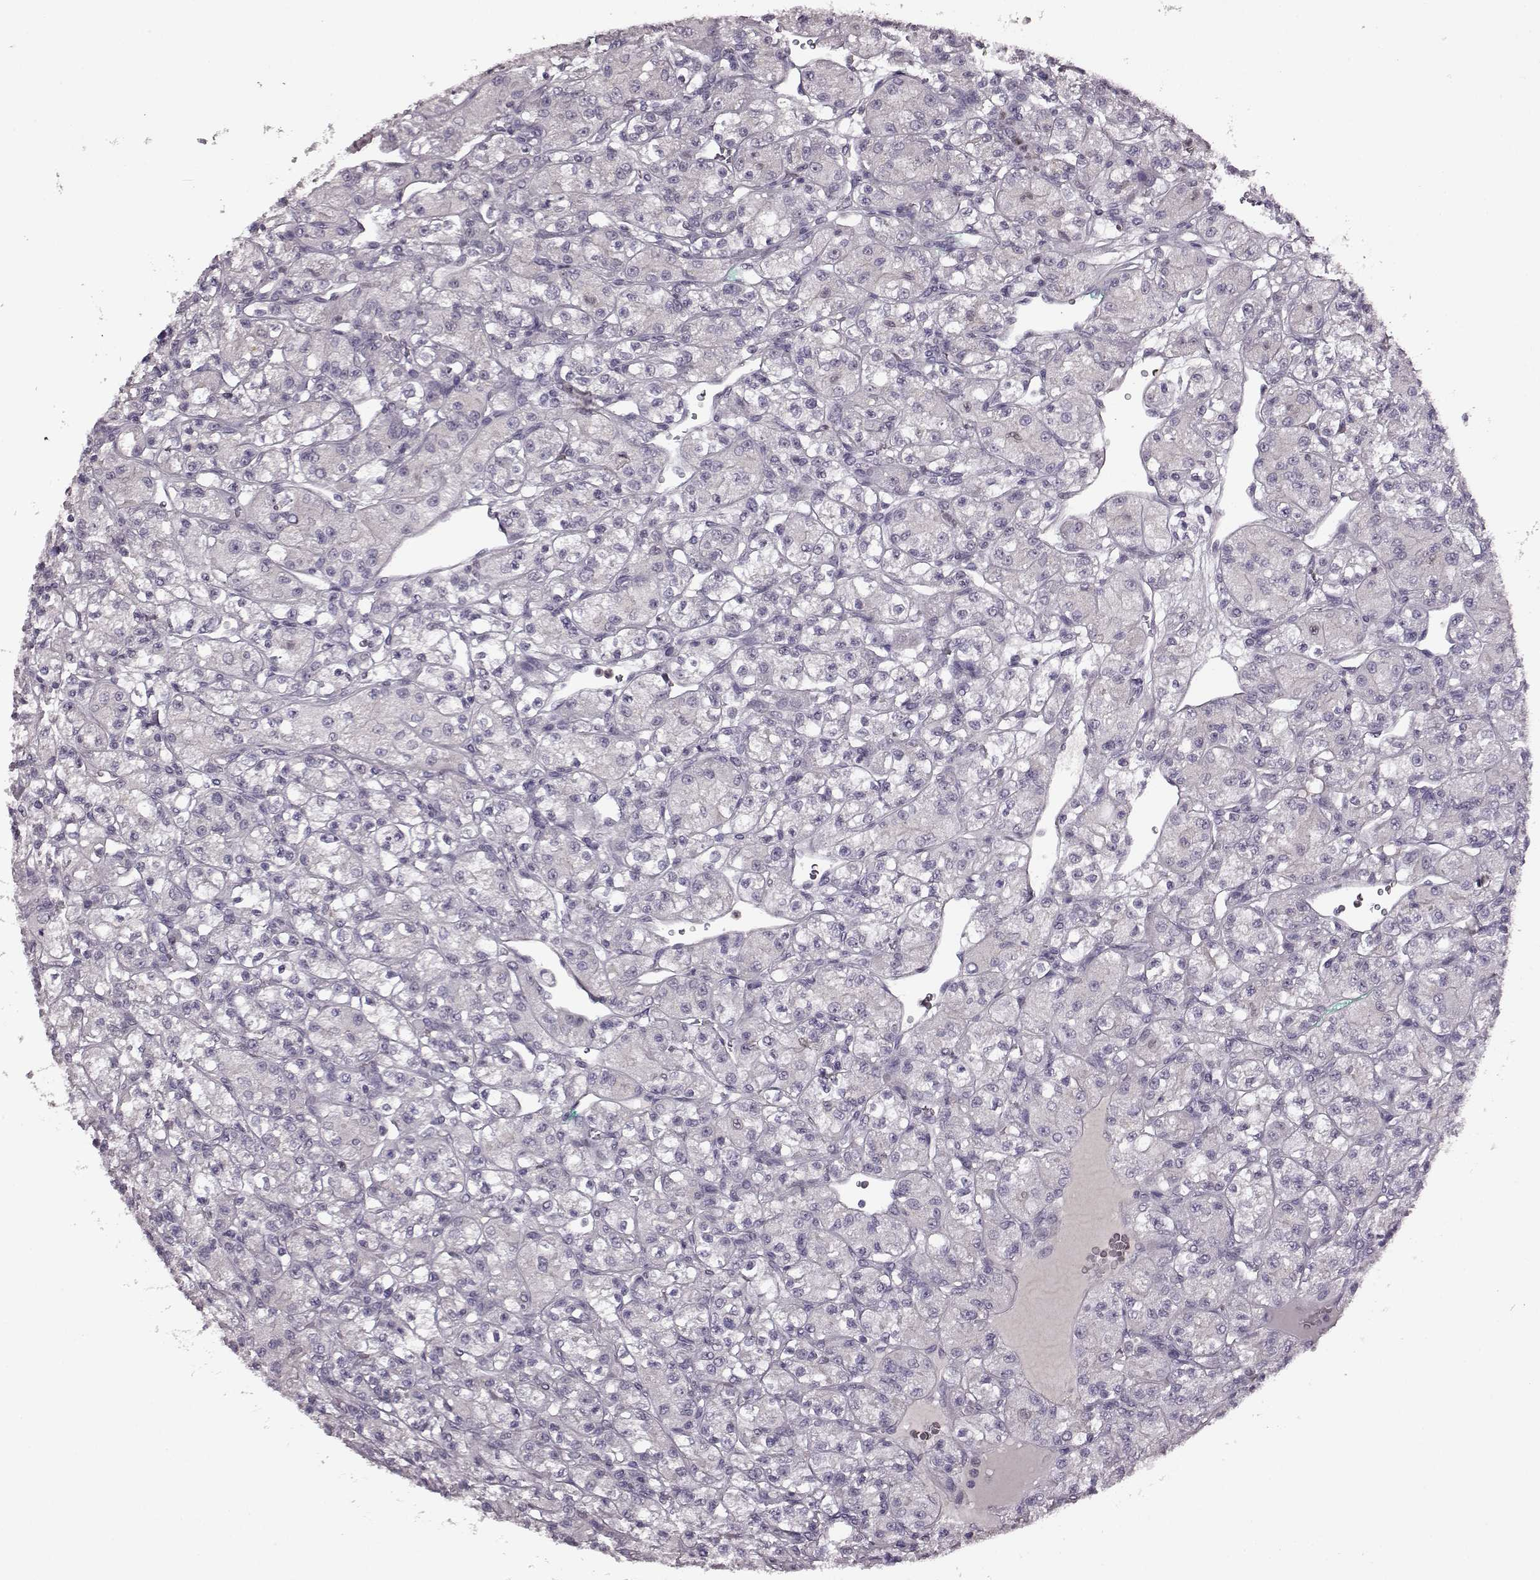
{"staining": {"intensity": "negative", "quantity": "none", "location": "none"}, "tissue": "renal cancer", "cell_type": "Tumor cells", "image_type": "cancer", "snomed": [{"axis": "morphology", "description": "Adenocarcinoma, NOS"}, {"axis": "topography", "description": "Kidney"}], "caption": "High magnification brightfield microscopy of renal cancer (adenocarcinoma) stained with DAB (brown) and counterstained with hematoxylin (blue): tumor cells show no significant positivity.", "gene": "CNGA3", "patient": {"sex": "female", "age": 70}}